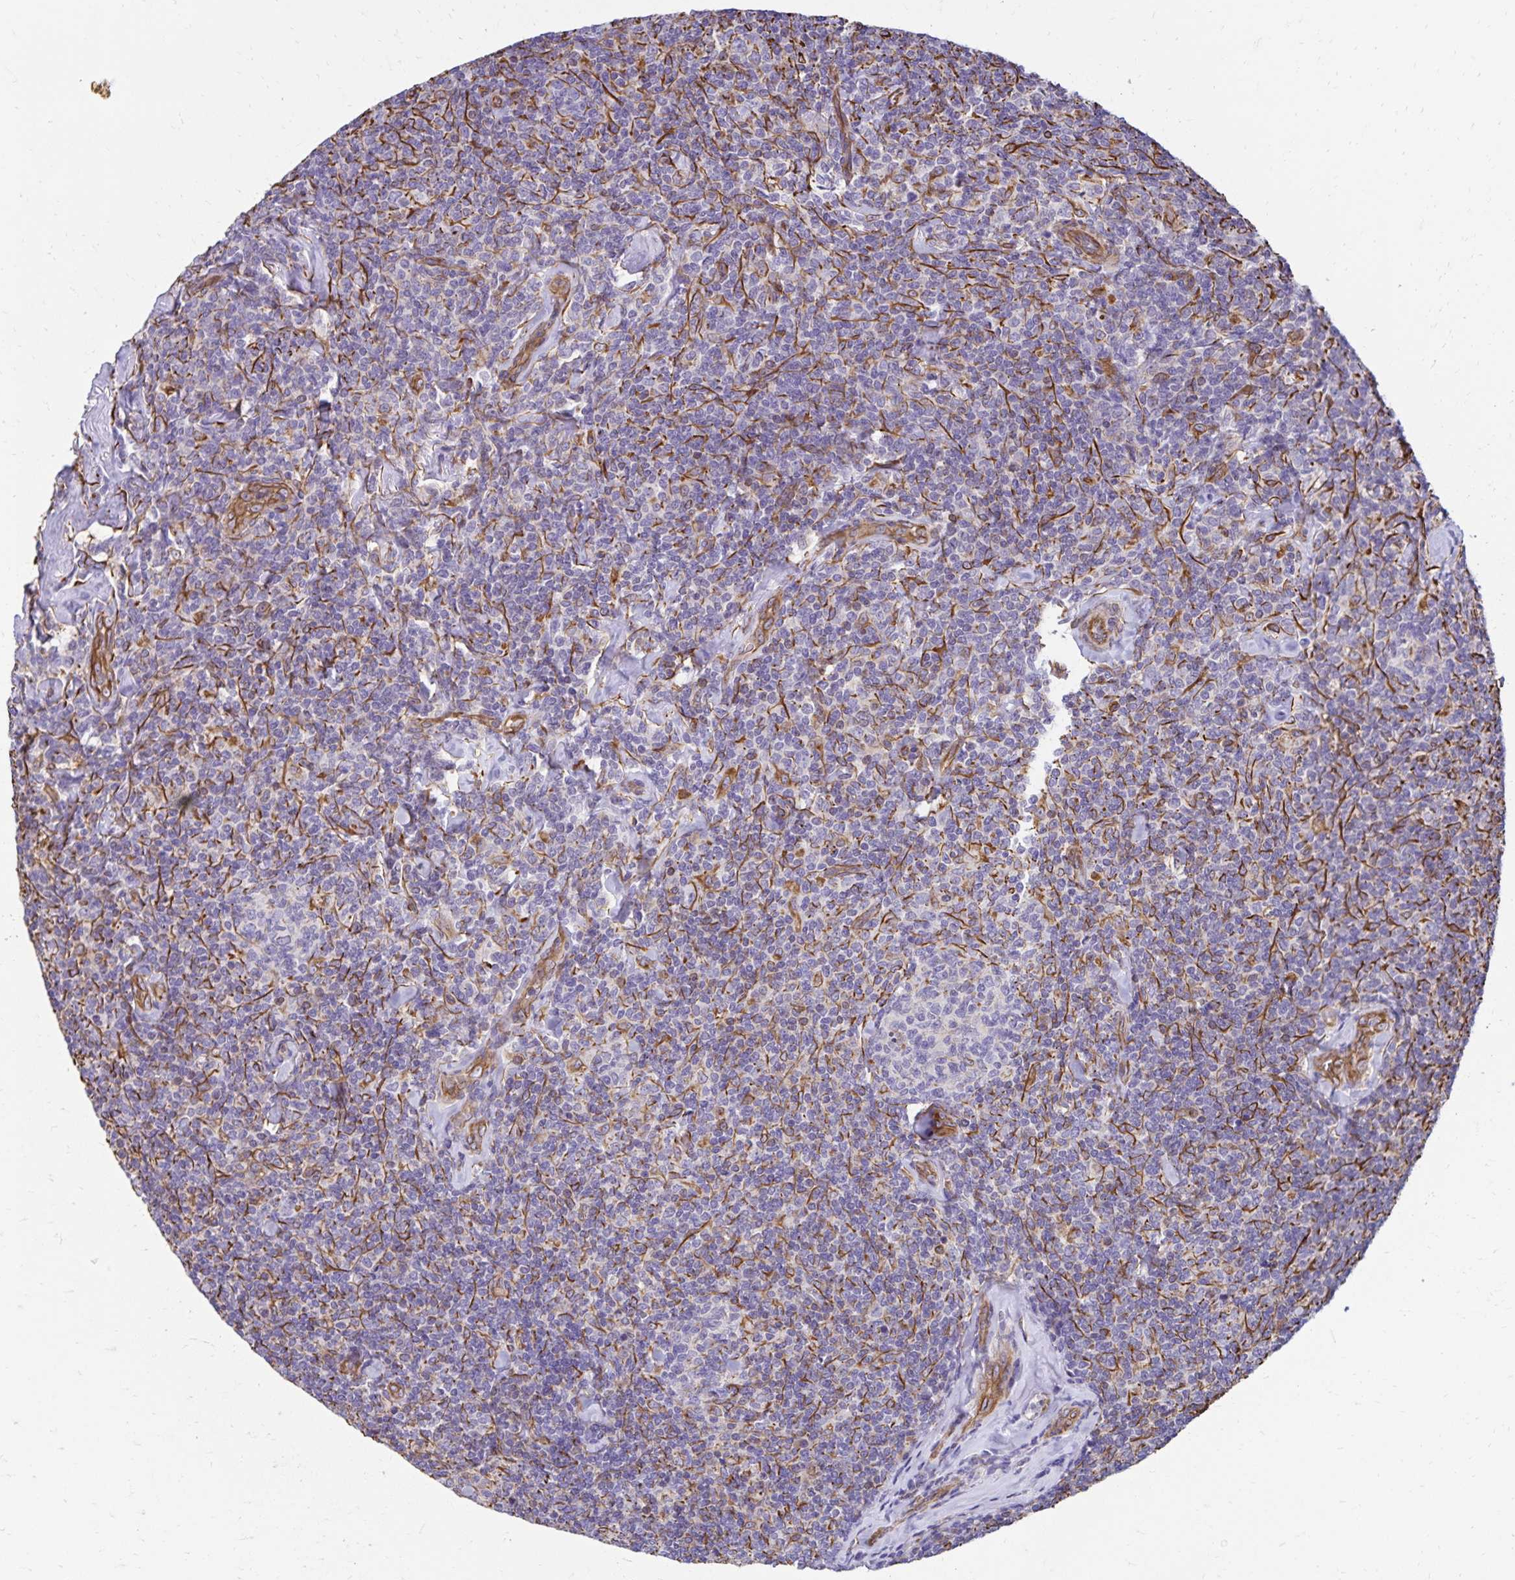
{"staining": {"intensity": "negative", "quantity": "none", "location": "none"}, "tissue": "lymphoma", "cell_type": "Tumor cells", "image_type": "cancer", "snomed": [{"axis": "morphology", "description": "Malignant lymphoma, non-Hodgkin's type, Low grade"}, {"axis": "topography", "description": "Lymph node"}], "caption": "Protein analysis of malignant lymphoma, non-Hodgkin's type (low-grade) reveals no significant staining in tumor cells.", "gene": "TRPV6", "patient": {"sex": "female", "age": 56}}